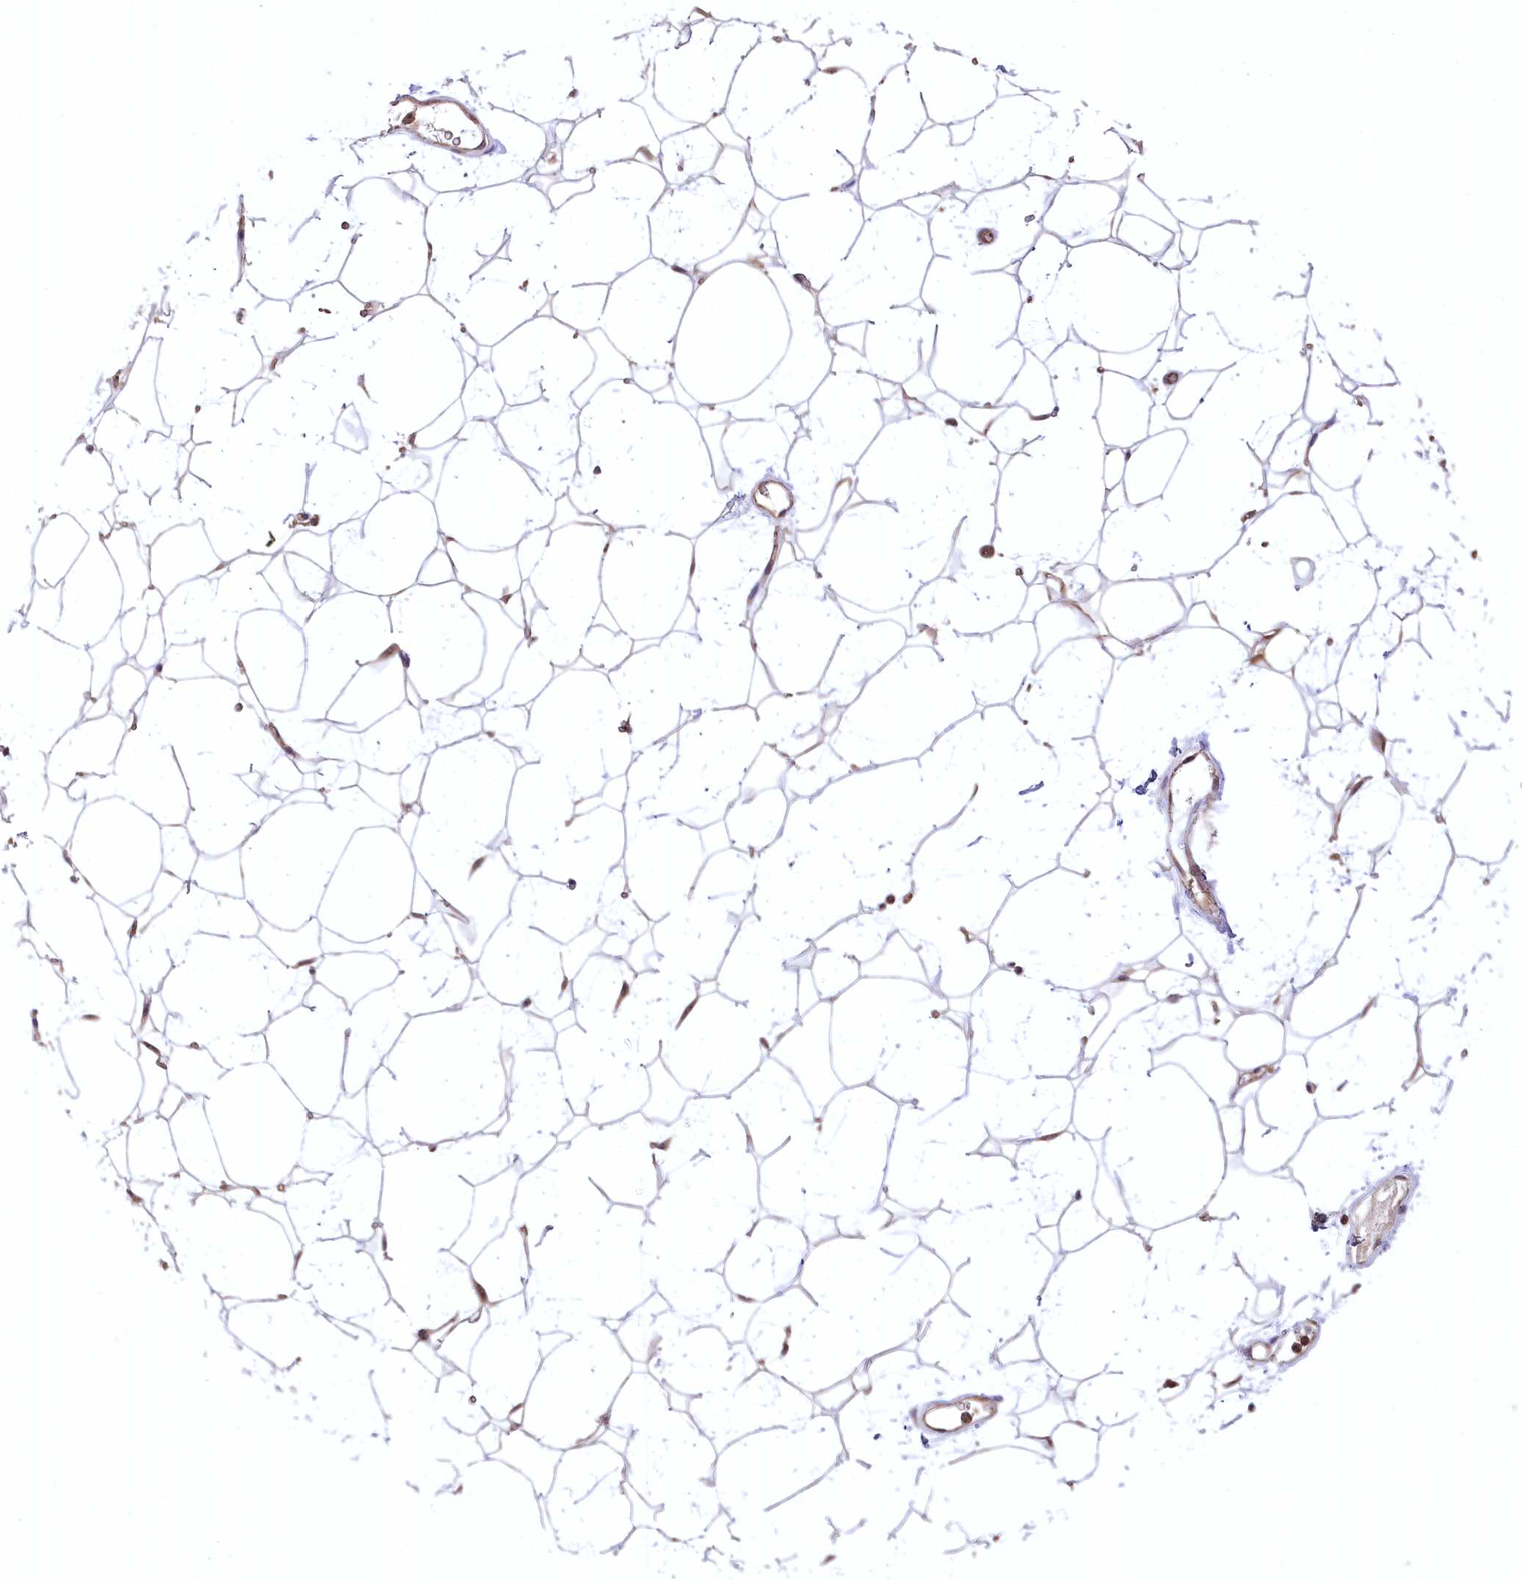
{"staining": {"intensity": "moderate", "quantity": "25%-75%", "location": "cytoplasmic/membranous,nuclear"}, "tissue": "adipose tissue", "cell_type": "Adipocytes", "image_type": "normal", "snomed": [{"axis": "morphology", "description": "Normal tissue, NOS"}, {"axis": "topography", "description": "Breast"}], "caption": "Immunohistochemical staining of unremarkable human adipose tissue shows moderate cytoplasmic/membranous,nuclear protein expression in about 25%-75% of adipocytes. (Brightfield microscopy of DAB IHC at high magnification).", "gene": "SERGEF", "patient": {"sex": "female", "age": 26}}